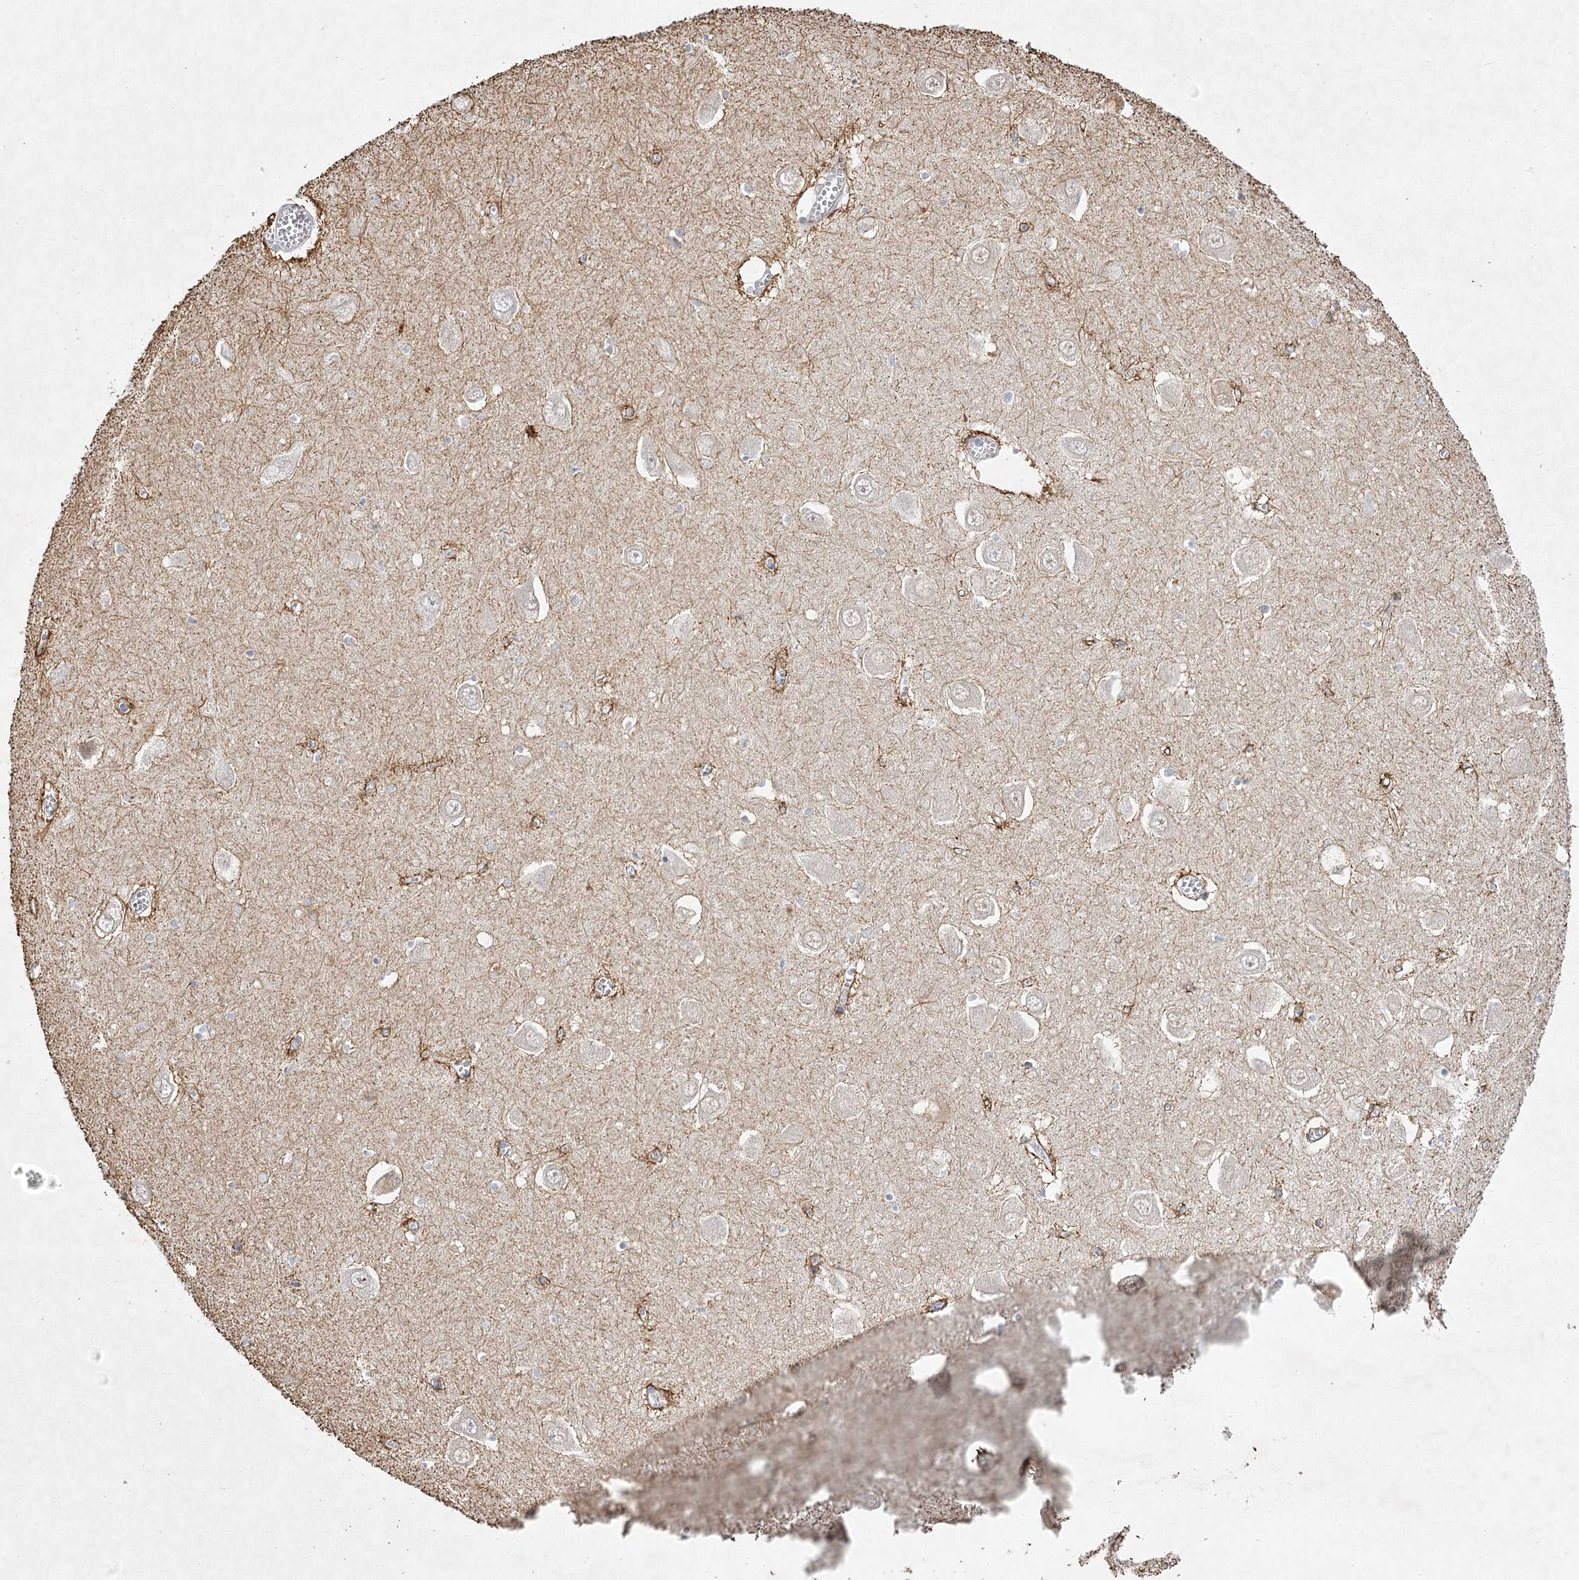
{"staining": {"intensity": "negative", "quantity": "none", "location": "none"}, "tissue": "hippocampus", "cell_type": "Glial cells", "image_type": "normal", "snomed": [{"axis": "morphology", "description": "Normal tissue, NOS"}, {"axis": "topography", "description": "Hippocampus"}], "caption": "Glial cells show no significant protein expression in normal hippocampus. (Stains: DAB (3,3'-diaminobenzidine) immunohistochemistry (IHC) with hematoxylin counter stain, Microscopy: brightfield microscopy at high magnification).", "gene": "PYROXD1", "patient": {"sex": "male", "age": 70}}